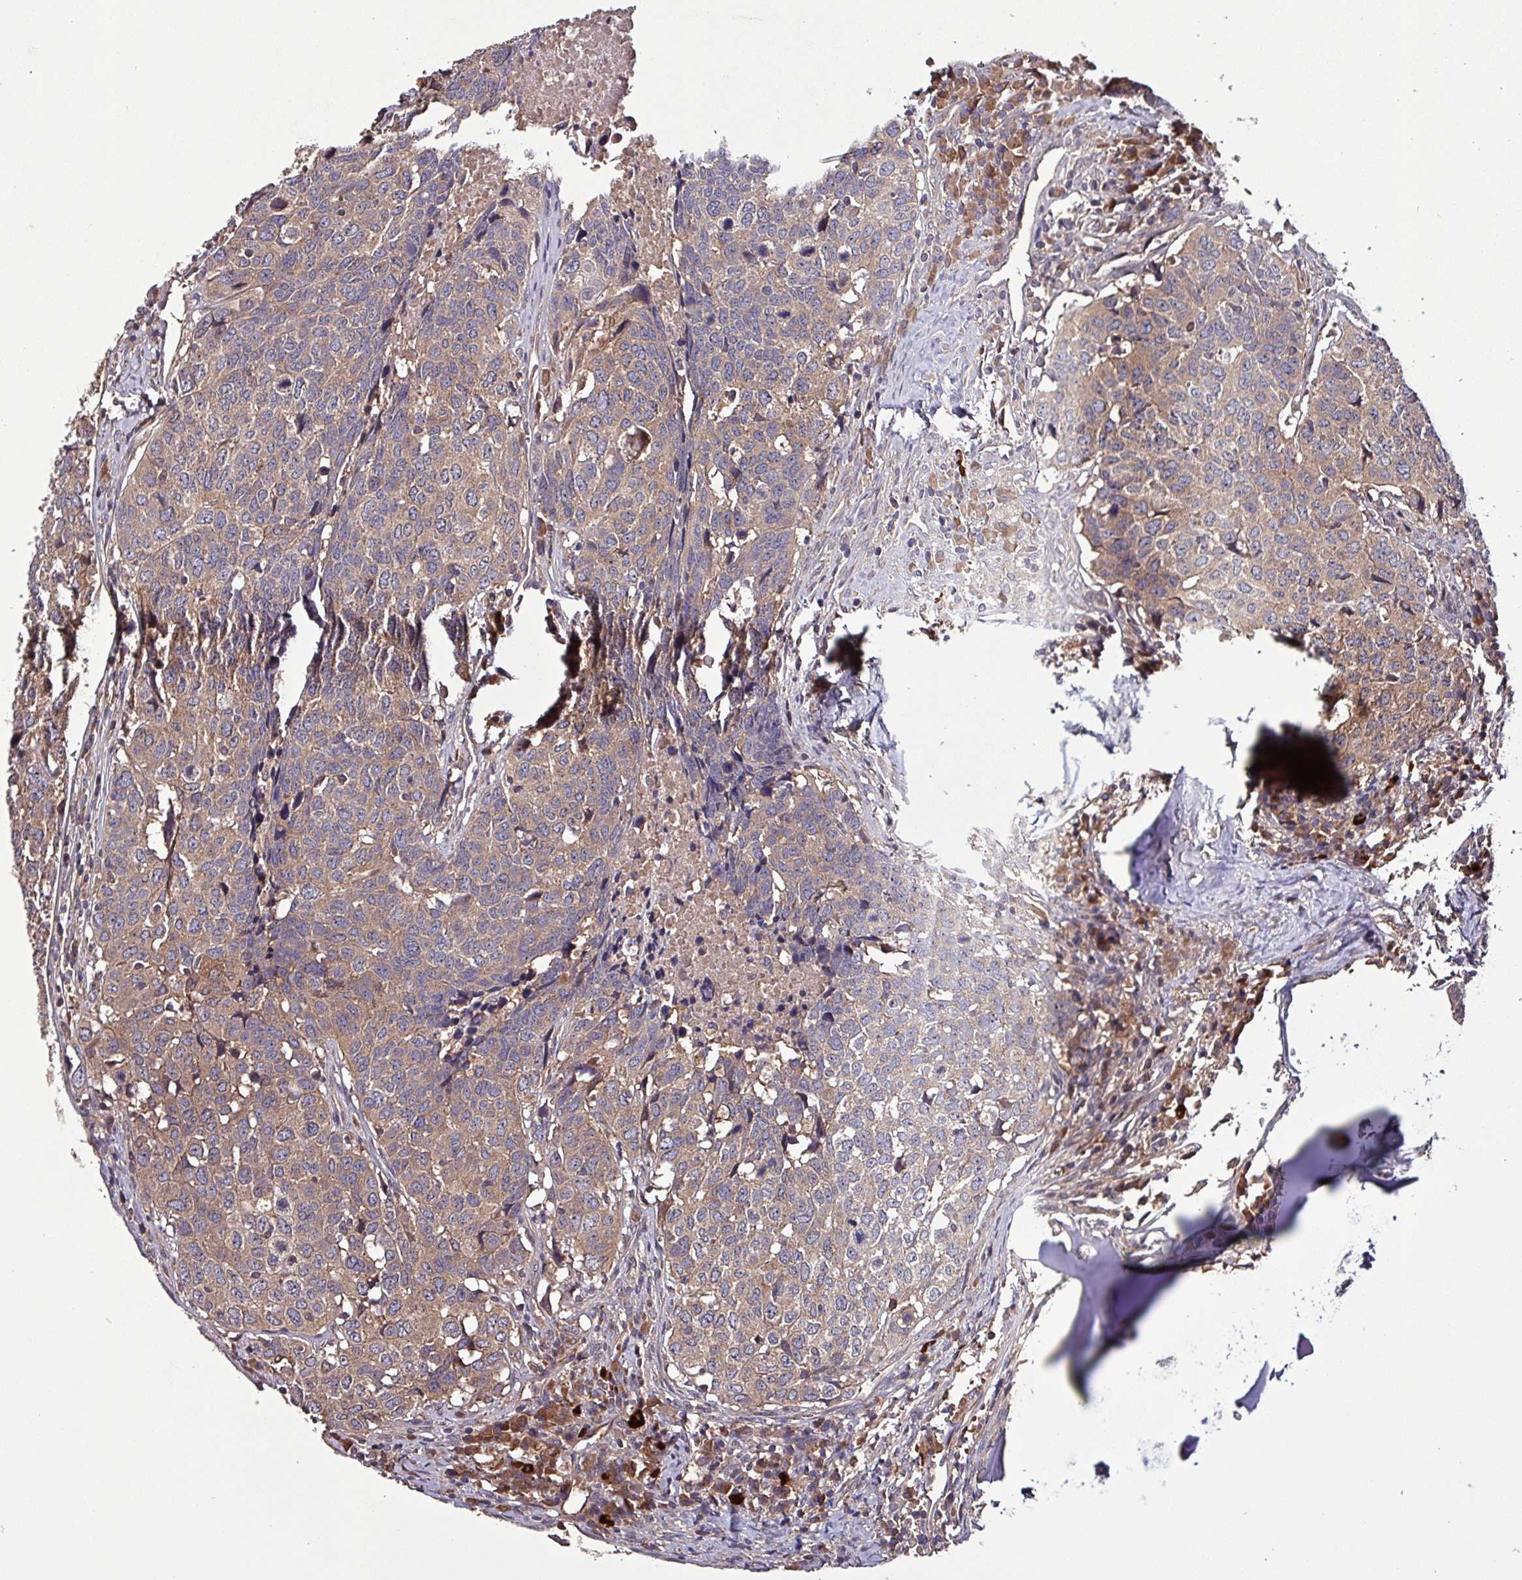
{"staining": {"intensity": "weak", "quantity": ">75%", "location": "cytoplasmic/membranous"}, "tissue": "head and neck cancer", "cell_type": "Tumor cells", "image_type": "cancer", "snomed": [{"axis": "morphology", "description": "Normal tissue, NOS"}, {"axis": "morphology", "description": "Squamous cell carcinoma, NOS"}, {"axis": "topography", "description": "Skeletal muscle"}, {"axis": "topography", "description": "Vascular tissue"}, {"axis": "topography", "description": "Peripheral nerve tissue"}, {"axis": "topography", "description": "Head-Neck"}], "caption": "There is low levels of weak cytoplasmic/membranous staining in tumor cells of head and neck squamous cell carcinoma, as demonstrated by immunohistochemical staining (brown color).", "gene": "PAFAH1B2", "patient": {"sex": "male", "age": 66}}